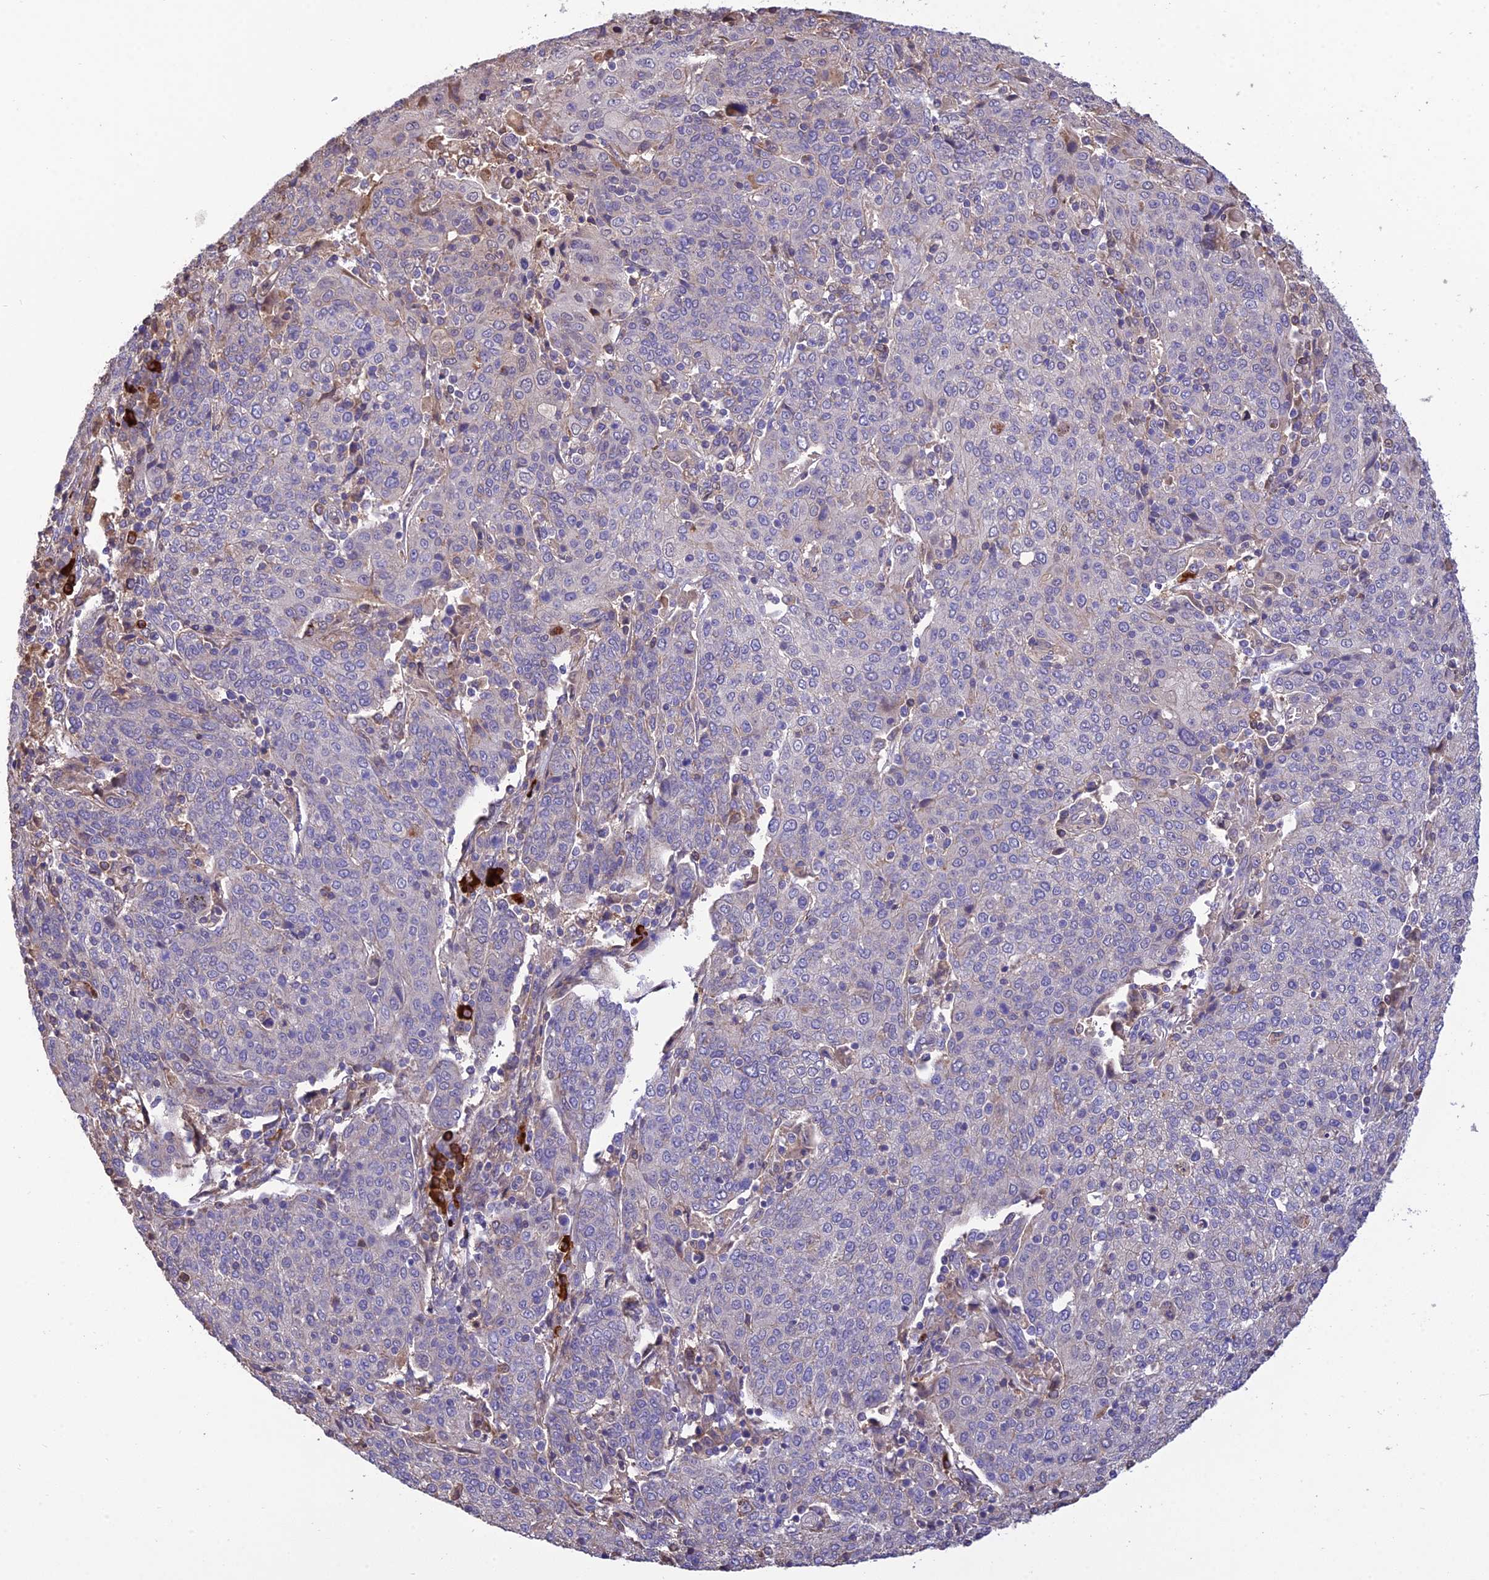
{"staining": {"intensity": "negative", "quantity": "none", "location": "none"}, "tissue": "cervical cancer", "cell_type": "Tumor cells", "image_type": "cancer", "snomed": [{"axis": "morphology", "description": "Squamous cell carcinoma, NOS"}, {"axis": "topography", "description": "Cervix"}], "caption": "Tumor cells show no significant positivity in squamous cell carcinoma (cervical).", "gene": "MIOS", "patient": {"sex": "female", "age": 67}}